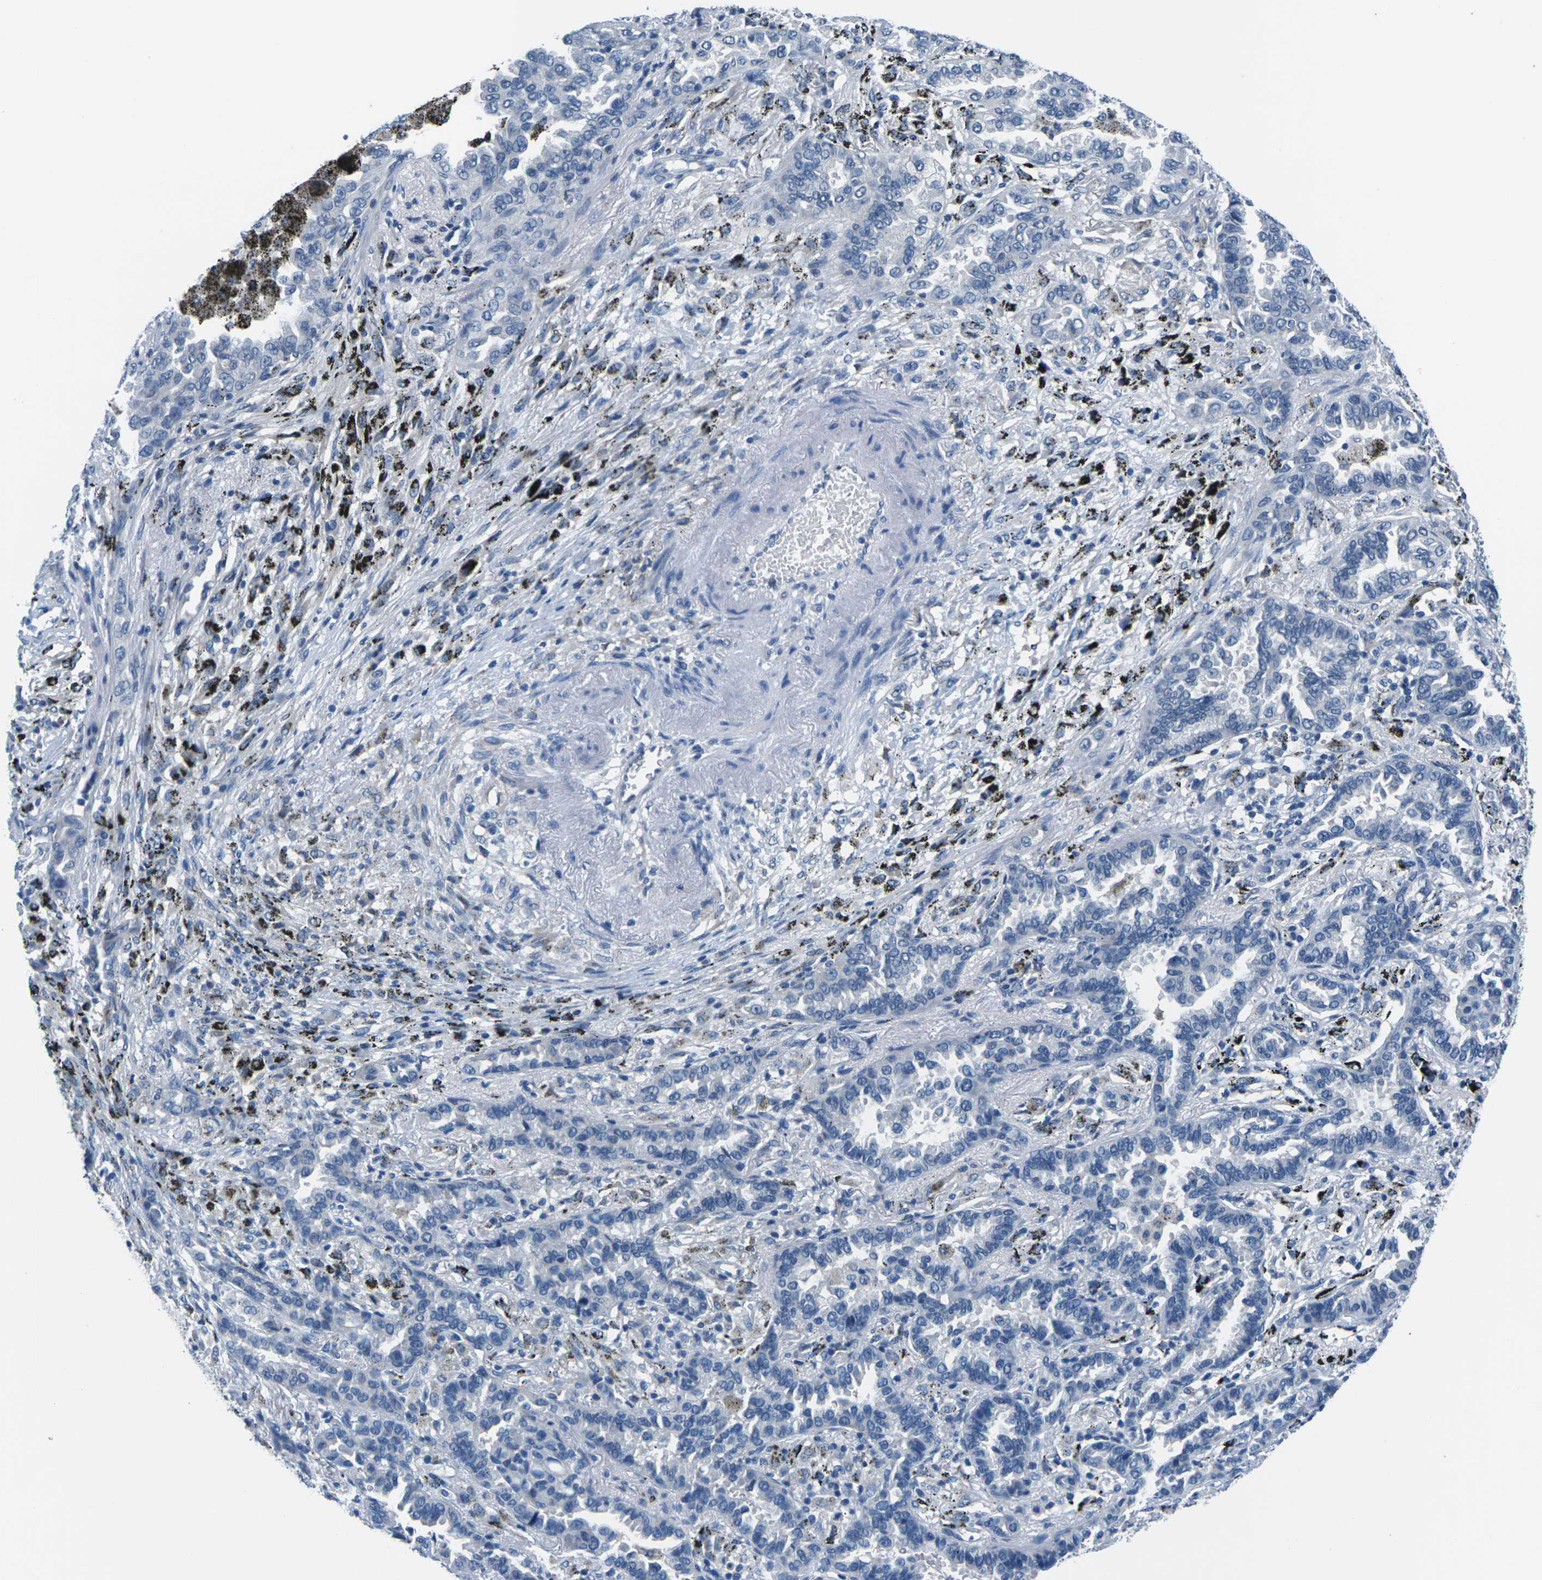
{"staining": {"intensity": "negative", "quantity": "none", "location": "none"}, "tissue": "lung cancer", "cell_type": "Tumor cells", "image_type": "cancer", "snomed": [{"axis": "morphology", "description": "Normal tissue, NOS"}, {"axis": "morphology", "description": "Adenocarcinoma, NOS"}, {"axis": "topography", "description": "Lung"}], "caption": "Tumor cells show no significant protein positivity in lung cancer (adenocarcinoma).", "gene": "UMOD", "patient": {"sex": "male", "age": 59}}